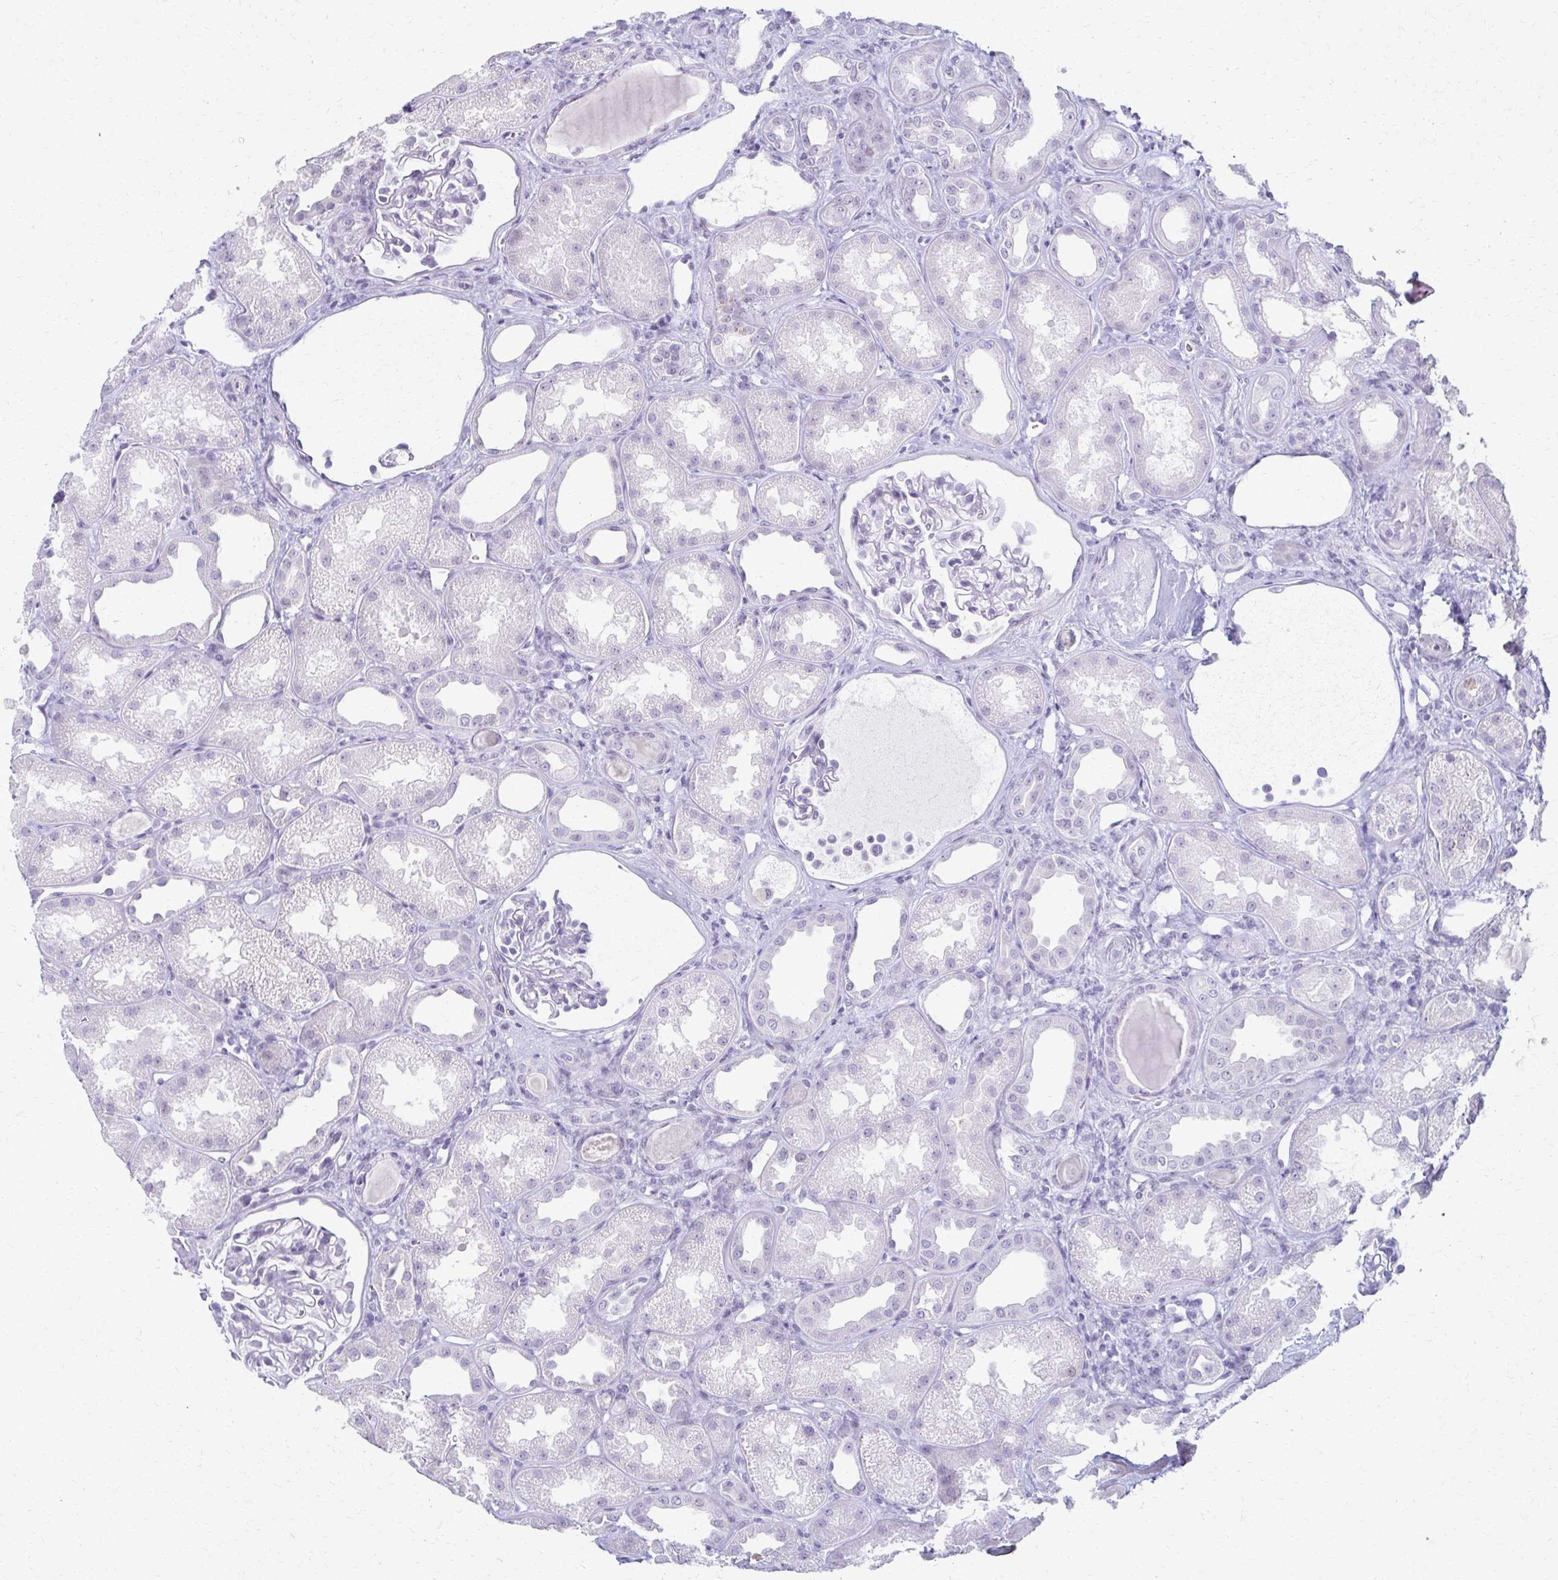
{"staining": {"intensity": "negative", "quantity": "none", "location": "none"}, "tissue": "kidney", "cell_type": "Cells in glomeruli", "image_type": "normal", "snomed": [{"axis": "morphology", "description": "Normal tissue, NOS"}, {"axis": "topography", "description": "Kidney"}], "caption": "The IHC image has no significant staining in cells in glomeruli of kidney. (Immunohistochemistry, brightfield microscopy, high magnification).", "gene": "MORC4", "patient": {"sex": "male", "age": 61}}